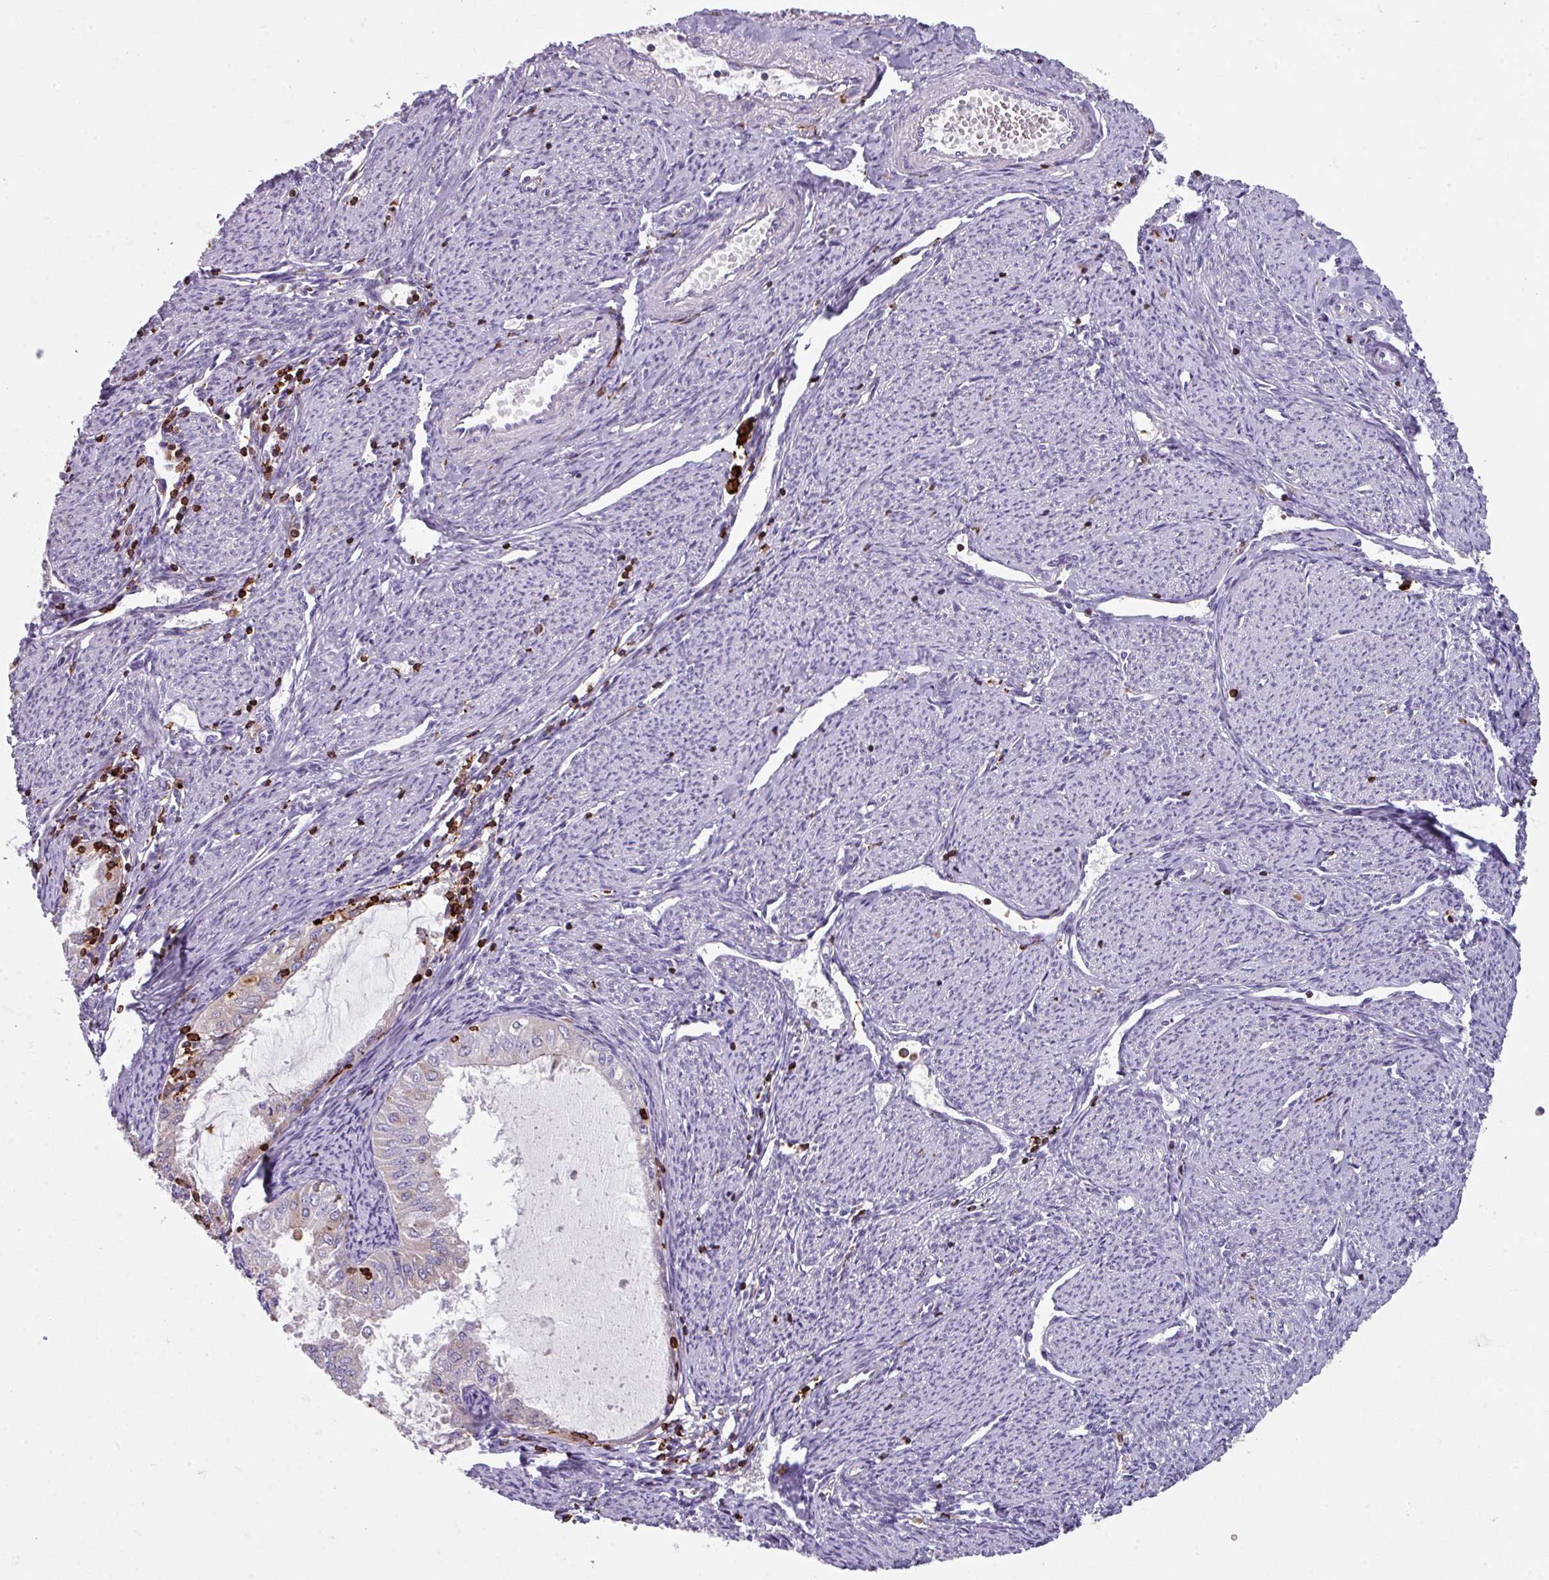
{"staining": {"intensity": "weak", "quantity": "<25%", "location": "cytoplasmic/membranous"}, "tissue": "endometrial cancer", "cell_type": "Tumor cells", "image_type": "cancer", "snomed": [{"axis": "morphology", "description": "Adenocarcinoma, NOS"}, {"axis": "topography", "description": "Endometrium"}], "caption": "A histopathology image of endometrial adenocarcinoma stained for a protein demonstrates no brown staining in tumor cells.", "gene": "NEDD9", "patient": {"sex": "female", "age": 70}}